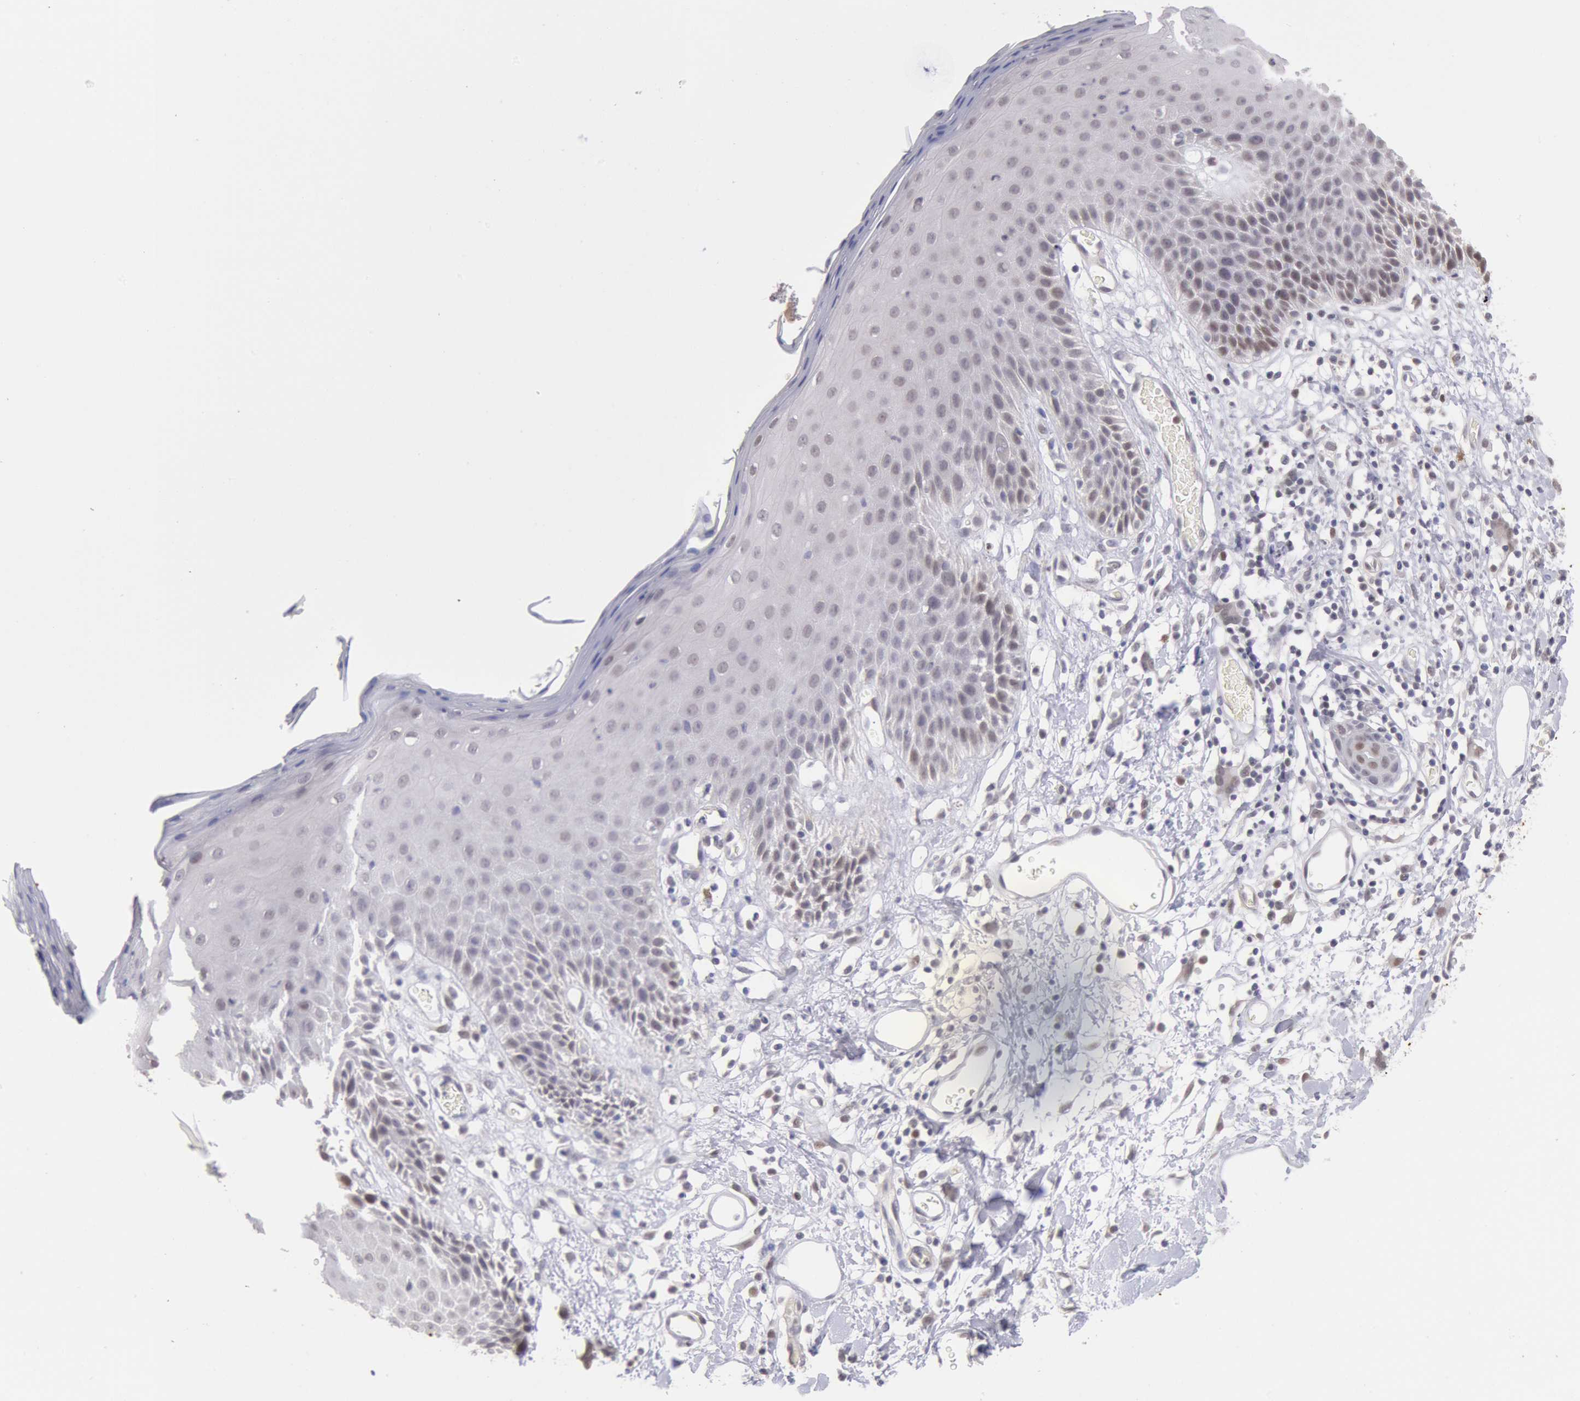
{"staining": {"intensity": "weak", "quantity": "<25%", "location": "nuclear"}, "tissue": "skin", "cell_type": "Epidermal cells", "image_type": "normal", "snomed": [{"axis": "morphology", "description": "Normal tissue, NOS"}, {"axis": "topography", "description": "Vulva"}, {"axis": "topography", "description": "Peripheral nerve tissue"}], "caption": "This is a image of immunohistochemistry (IHC) staining of unremarkable skin, which shows no expression in epidermal cells. The staining was performed using DAB (3,3'-diaminobenzidine) to visualize the protein expression in brown, while the nuclei were stained in blue with hematoxylin (Magnification: 20x).", "gene": "MYH6", "patient": {"sex": "female", "age": 68}}